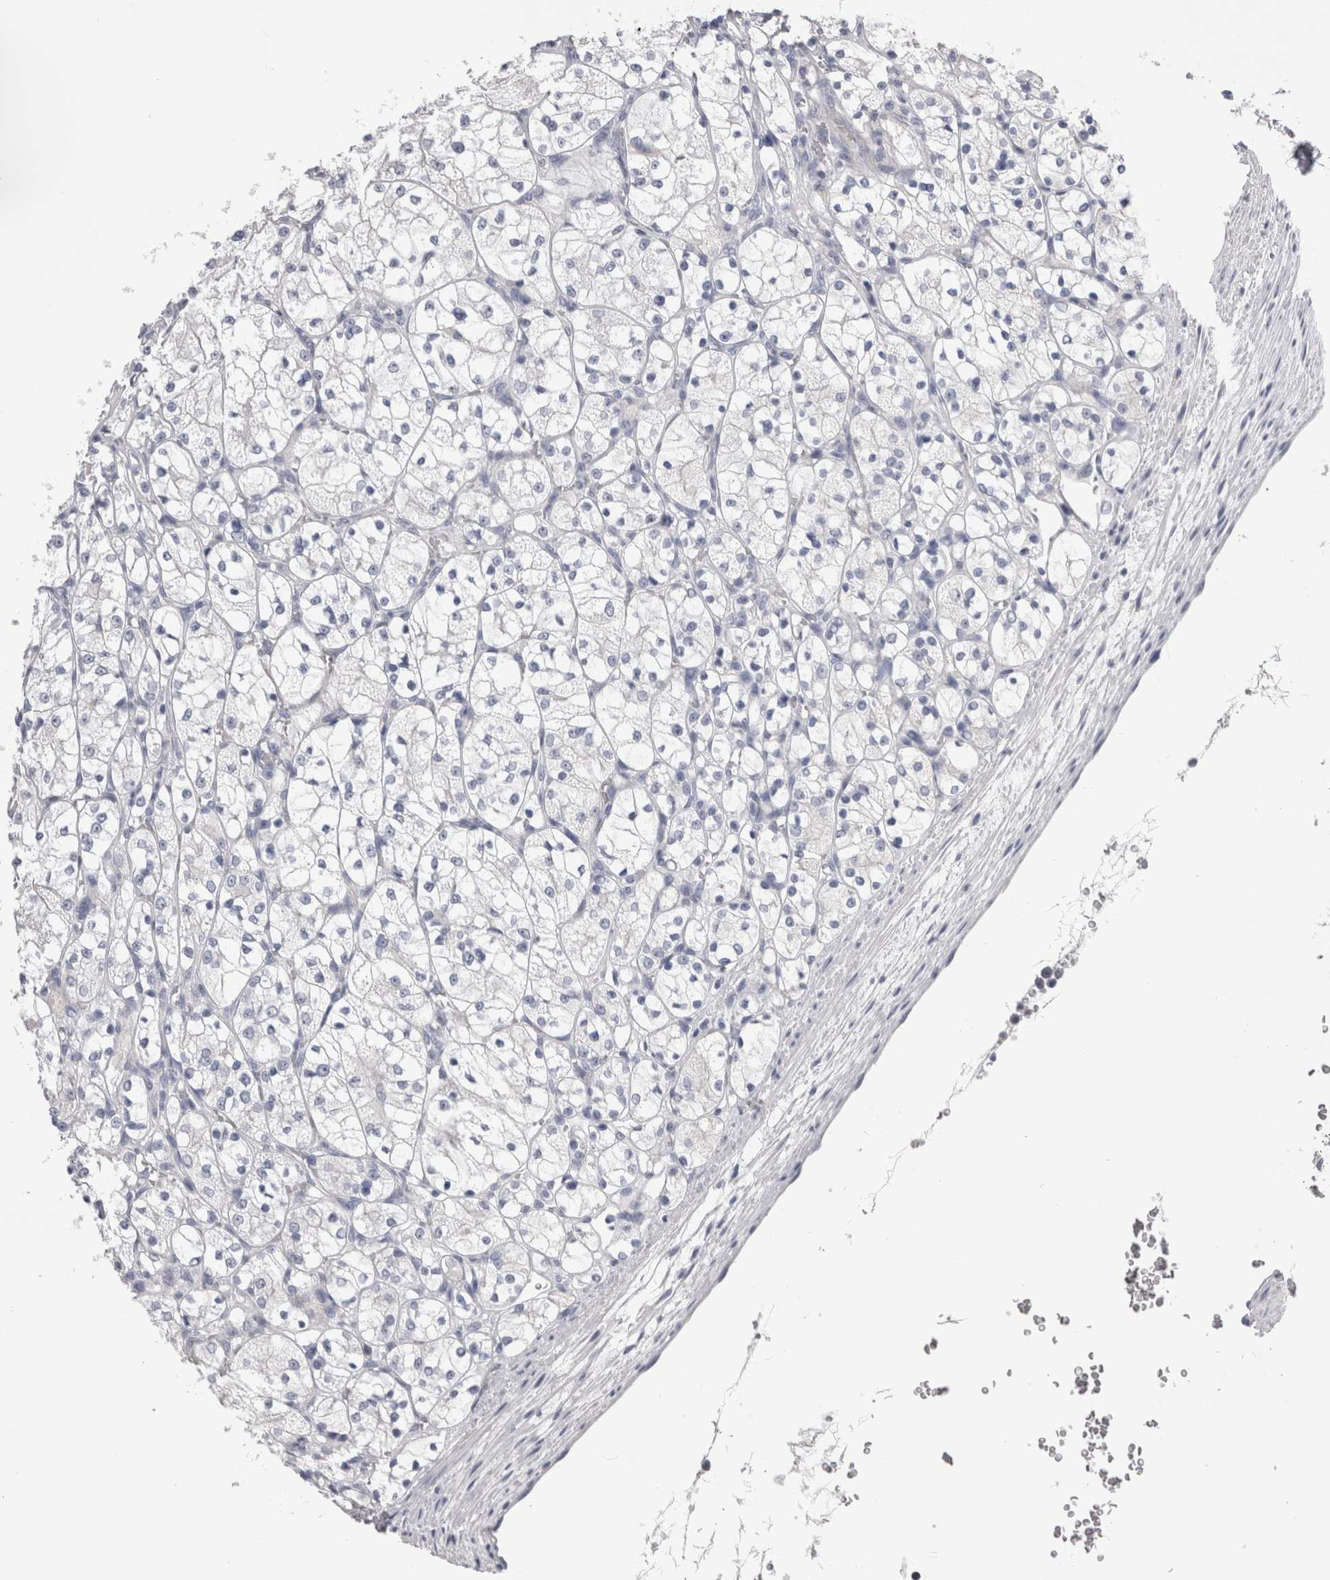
{"staining": {"intensity": "negative", "quantity": "none", "location": "none"}, "tissue": "renal cancer", "cell_type": "Tumor cells", "image_type": "cancer", "snomed": [{"axis": "morphology", "description": "Adenocarcinoma, NOS"}, {"axis": "topography", "description": "Kidney"}], "caption": "IHC of adenocarcinoma (renal) exhibits no positivity in tumor cells. (Immunohistochemistry (ihc), brightfield microscopy, high magnification).", "gene": "PWP2", "patient": {"sex": "female", "age": 69}}